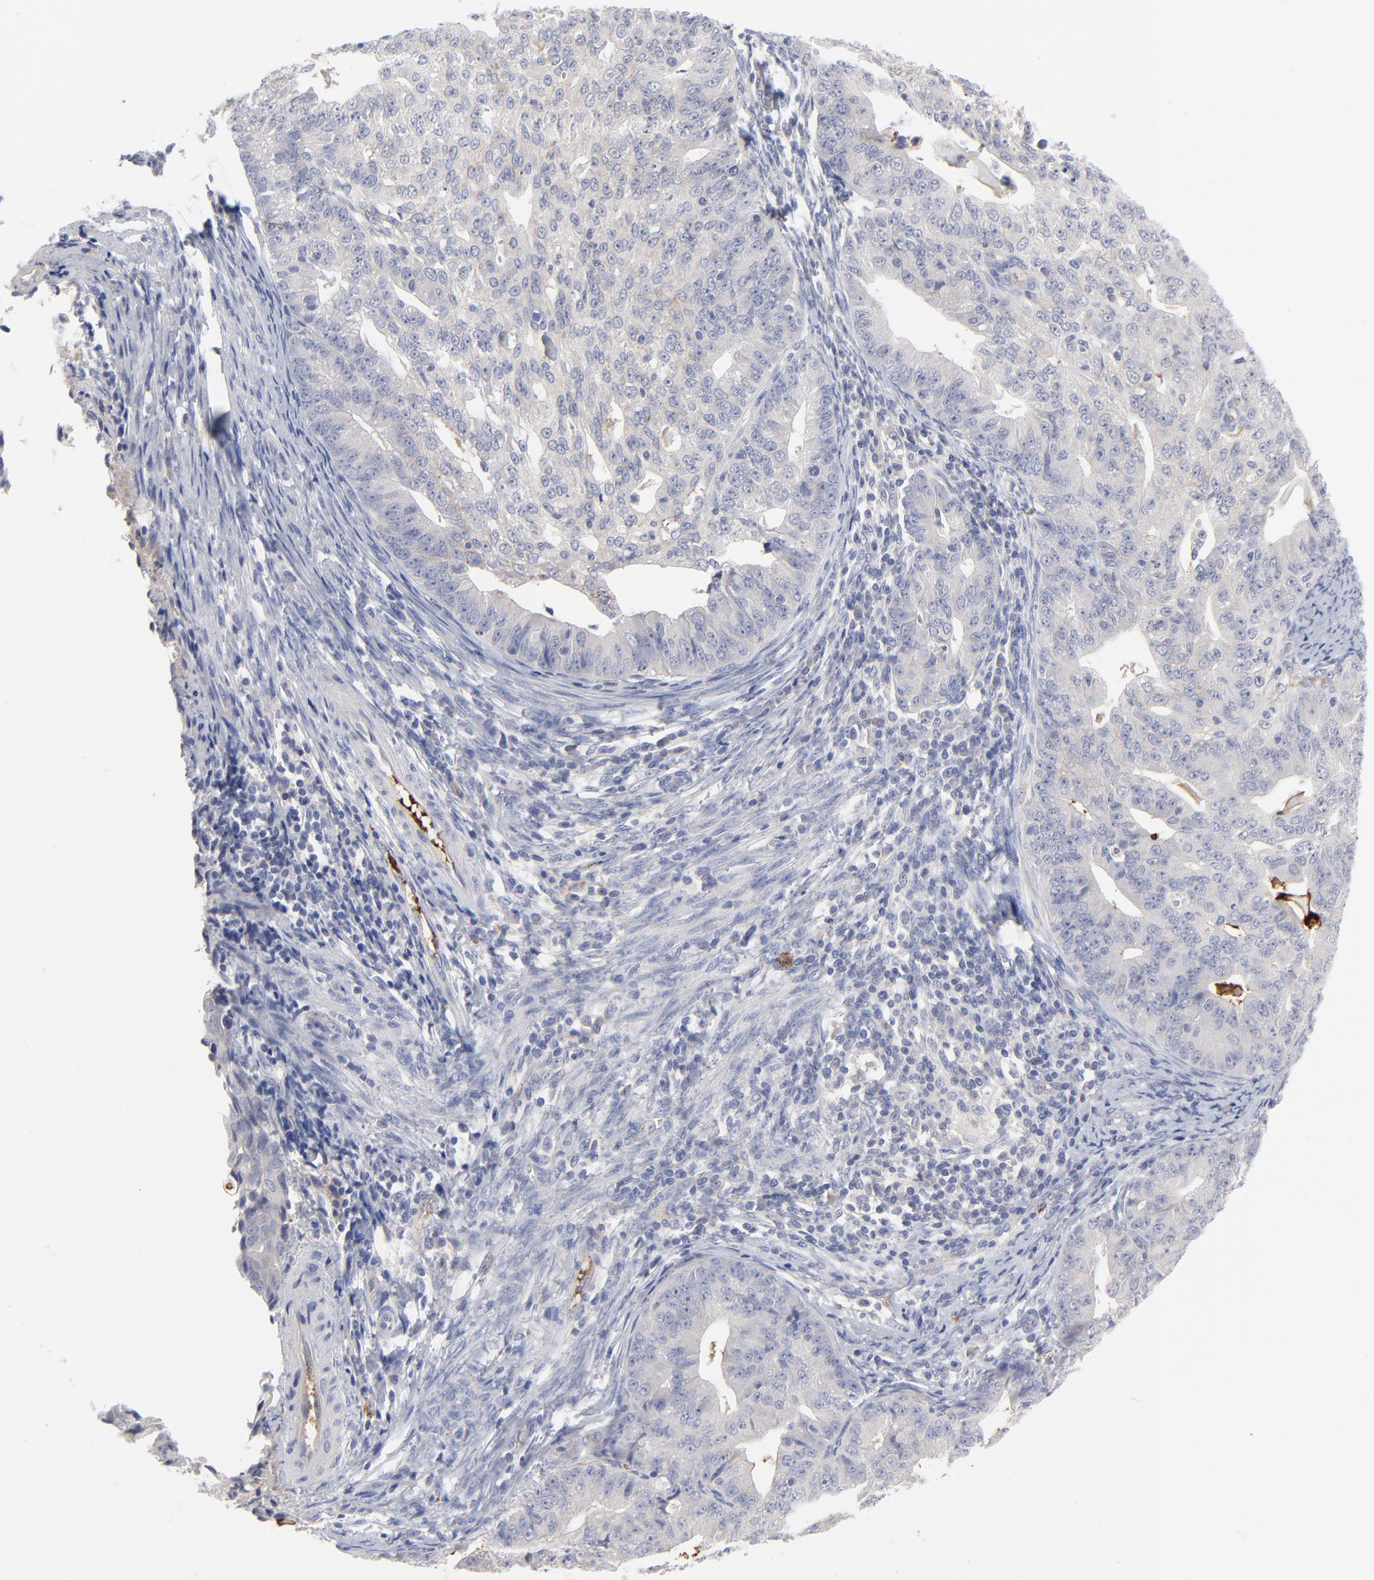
{"staining": {"intensity": "negative", "quantity": "none", "location": "none"}, "tissue": "endometrial cancer", "cell_type": "Tumor cells", "image_type": "cancer", "snomed": [{"axis": "morphology", "description": "Adenocarcinoma, NOS"}, {"axis": "topography", "description": "Endometrium"}], "caption": "Endometrial adenocarcinoma was stained to show a protein in brown. There is no significant positivity in tumor cells.", "gene": "CCR3", "patient": {"sex": "female", "age": 56}}